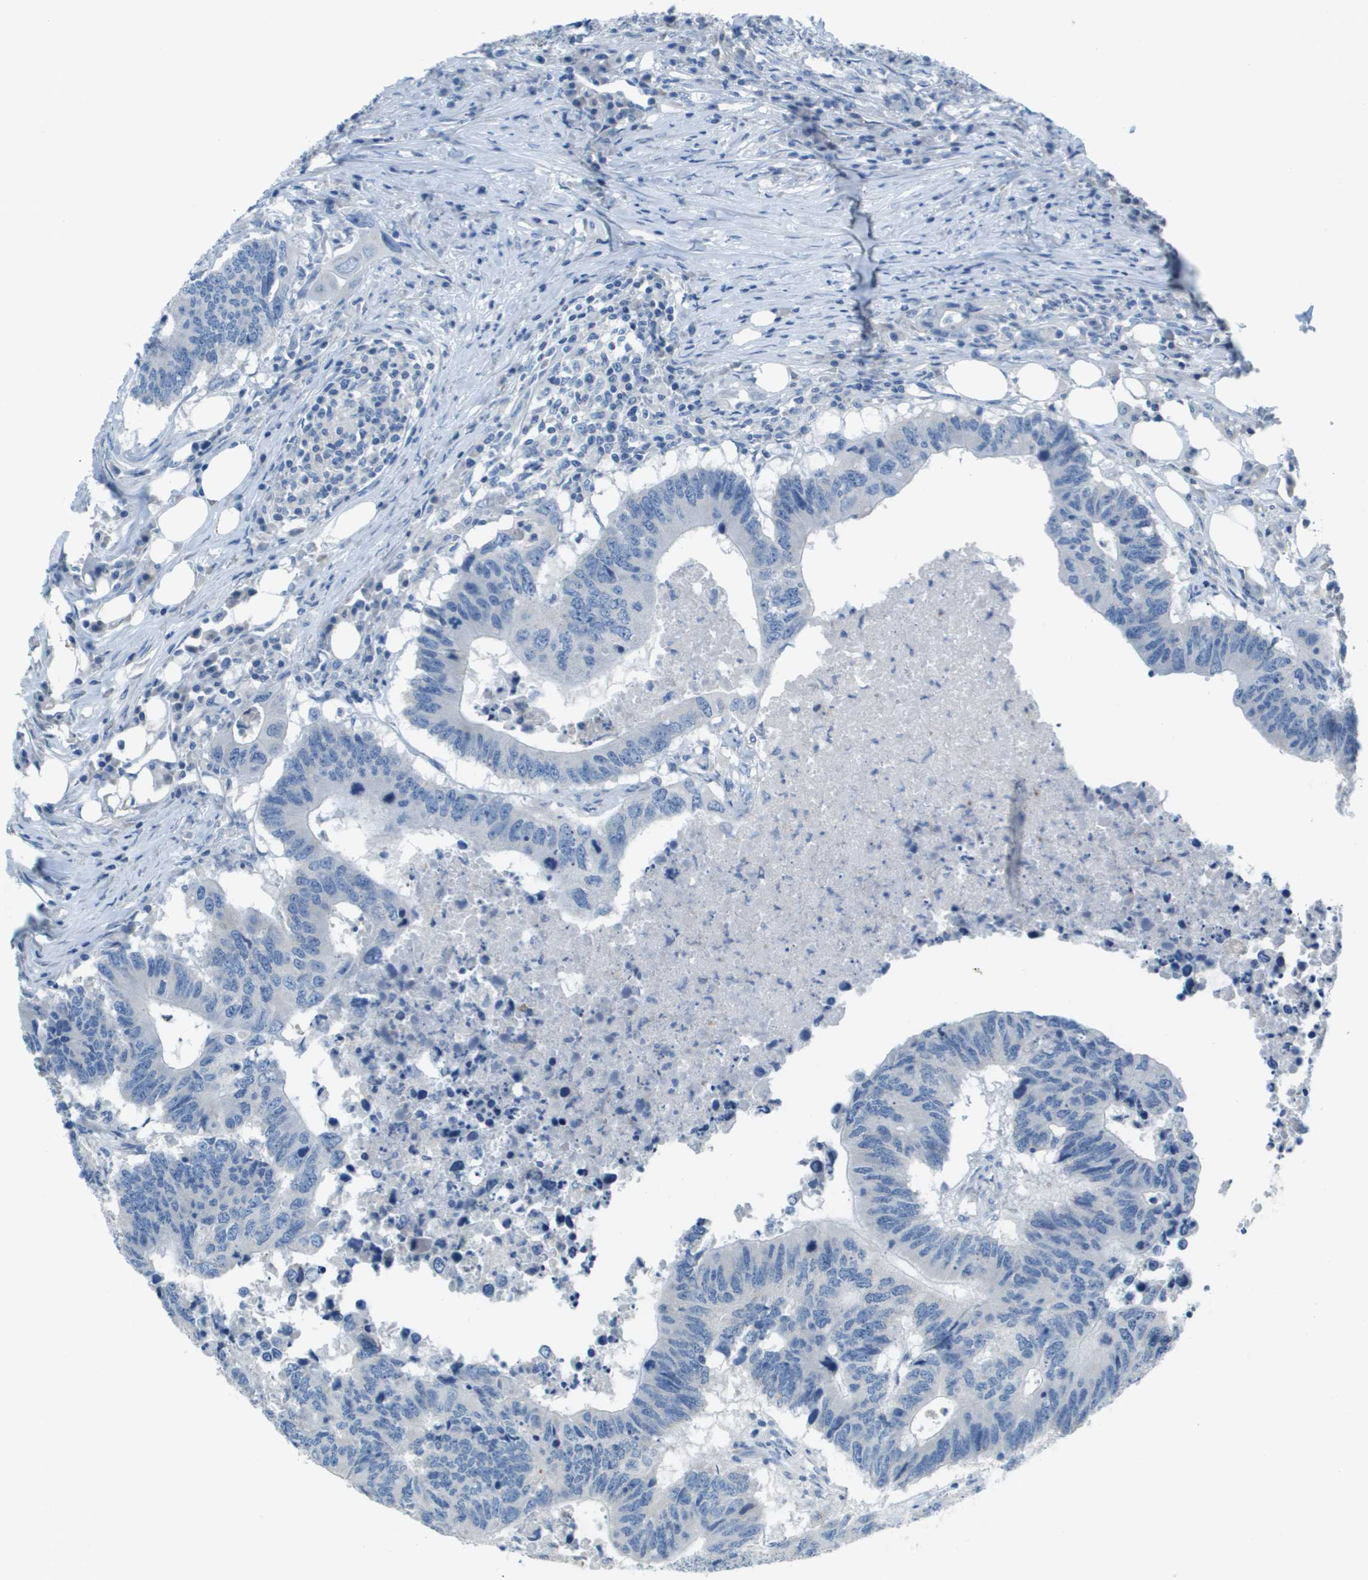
{"staining": {"intensity": "negative", "quantity": "none", "location": "none"}, "tissue": "colorectal cancer", "cell_type": "Tumor cells", "image_type": "cancer", "snomed": [{"axis": "morphology", "description": "Adenocarcinoma, NOS"}, {"axis": "topography", "description": "Colon"}], "caption": "An IHC image of adenocarcinoma (colorectal) is shown. There is no staining in tumor cells of adenocarcinoma (colorectal).", "gene": "PTGDR2", "patient": {"sex": "male", "age": 71}}